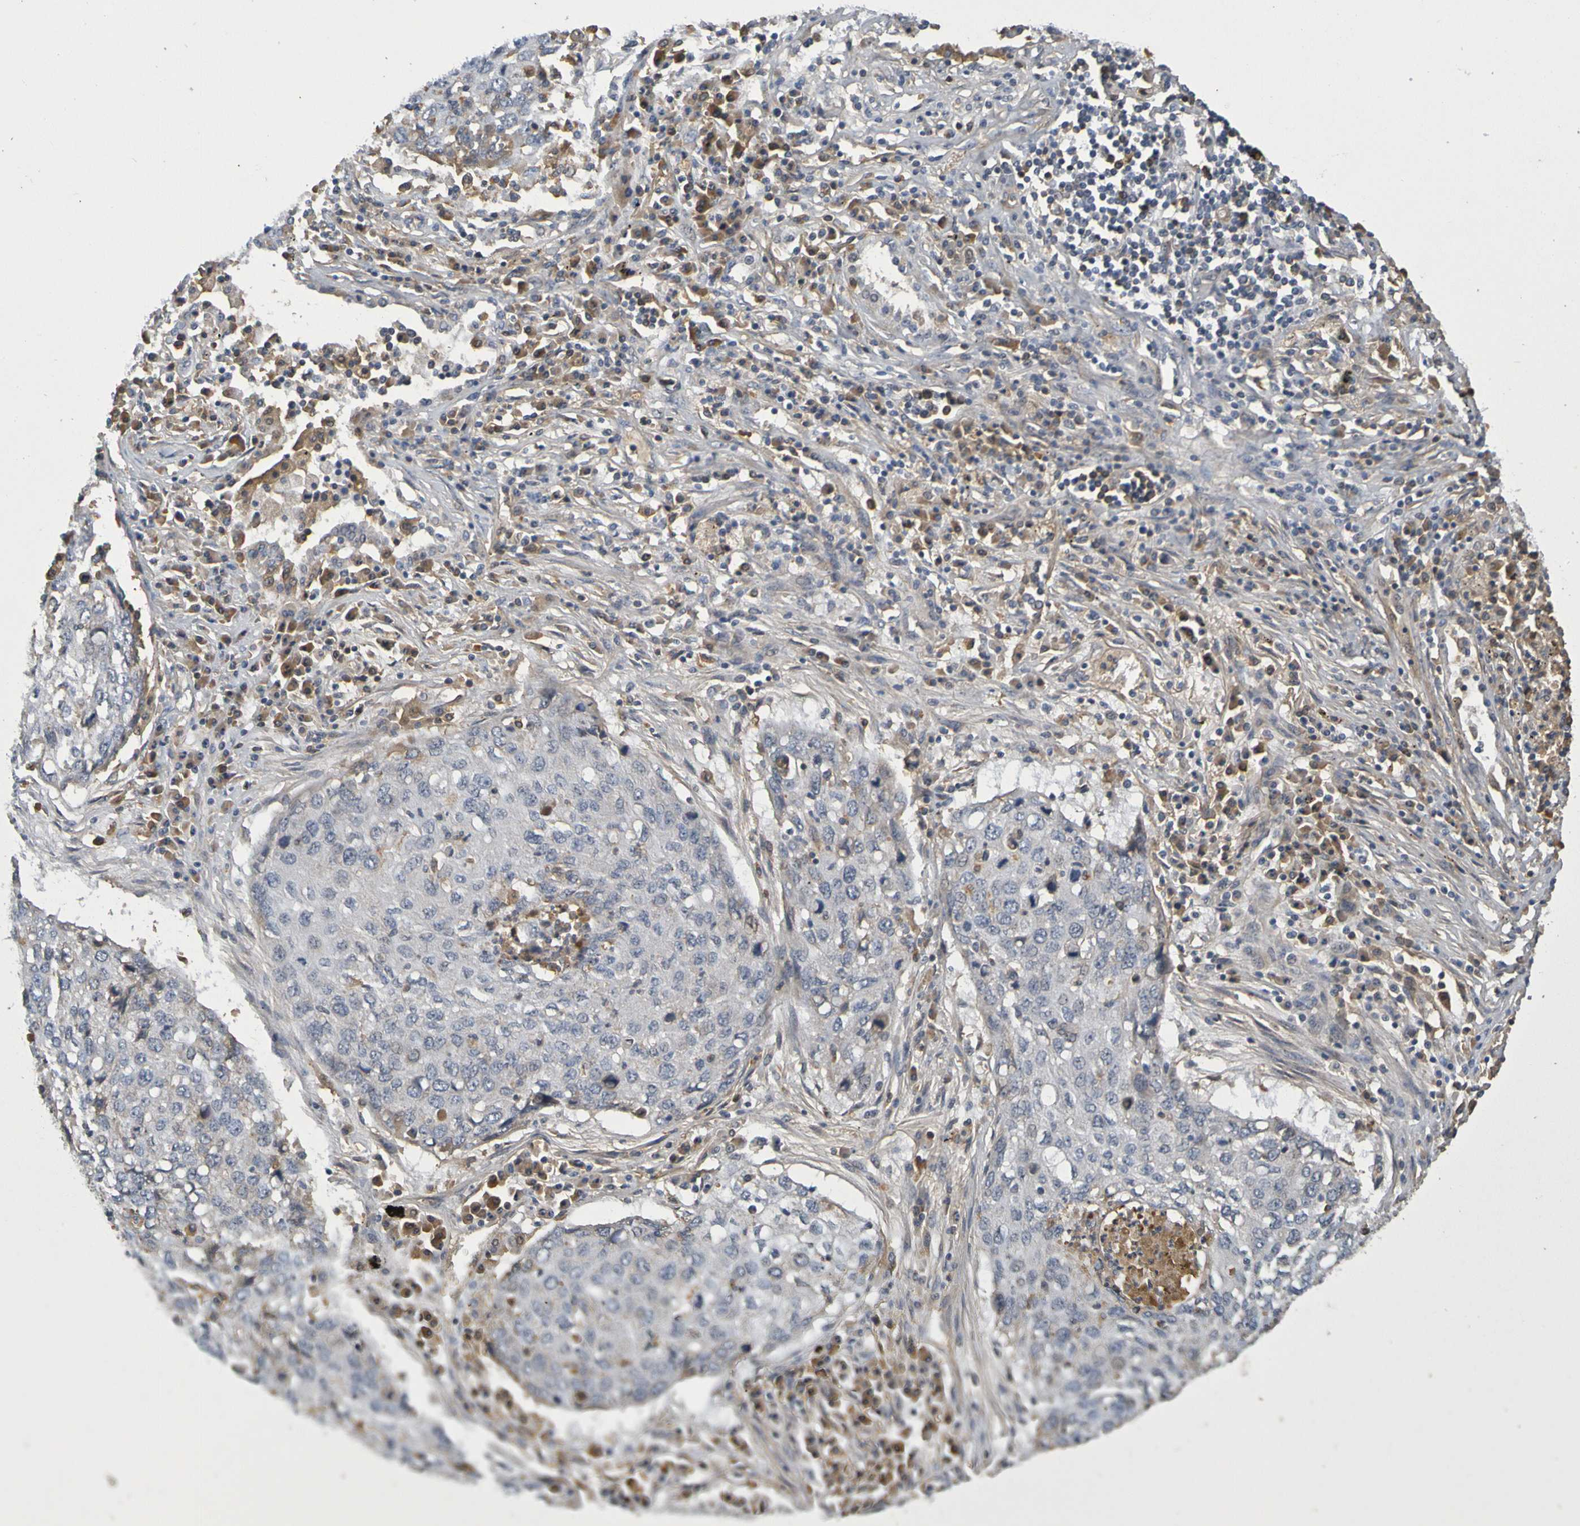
{"staining": {"intensity": "weak", "quantity": "<25%", "location": "cytoplasmic/membranous,nuclear"}, "tissue": "lung cancer", "cell_type": "Tumor cells", "image_type": "cancer", "snomed": [{"axis": "morphology", "description": "Squamous cell carcinoma, NOS"}, {"axis": "topography", "description": "Lung"}], "caption": "Tumor cells are negative for brown protein staining in lung cancer.", "gene": "C1QA", "patient": {"sex": "female", "age": 63}}